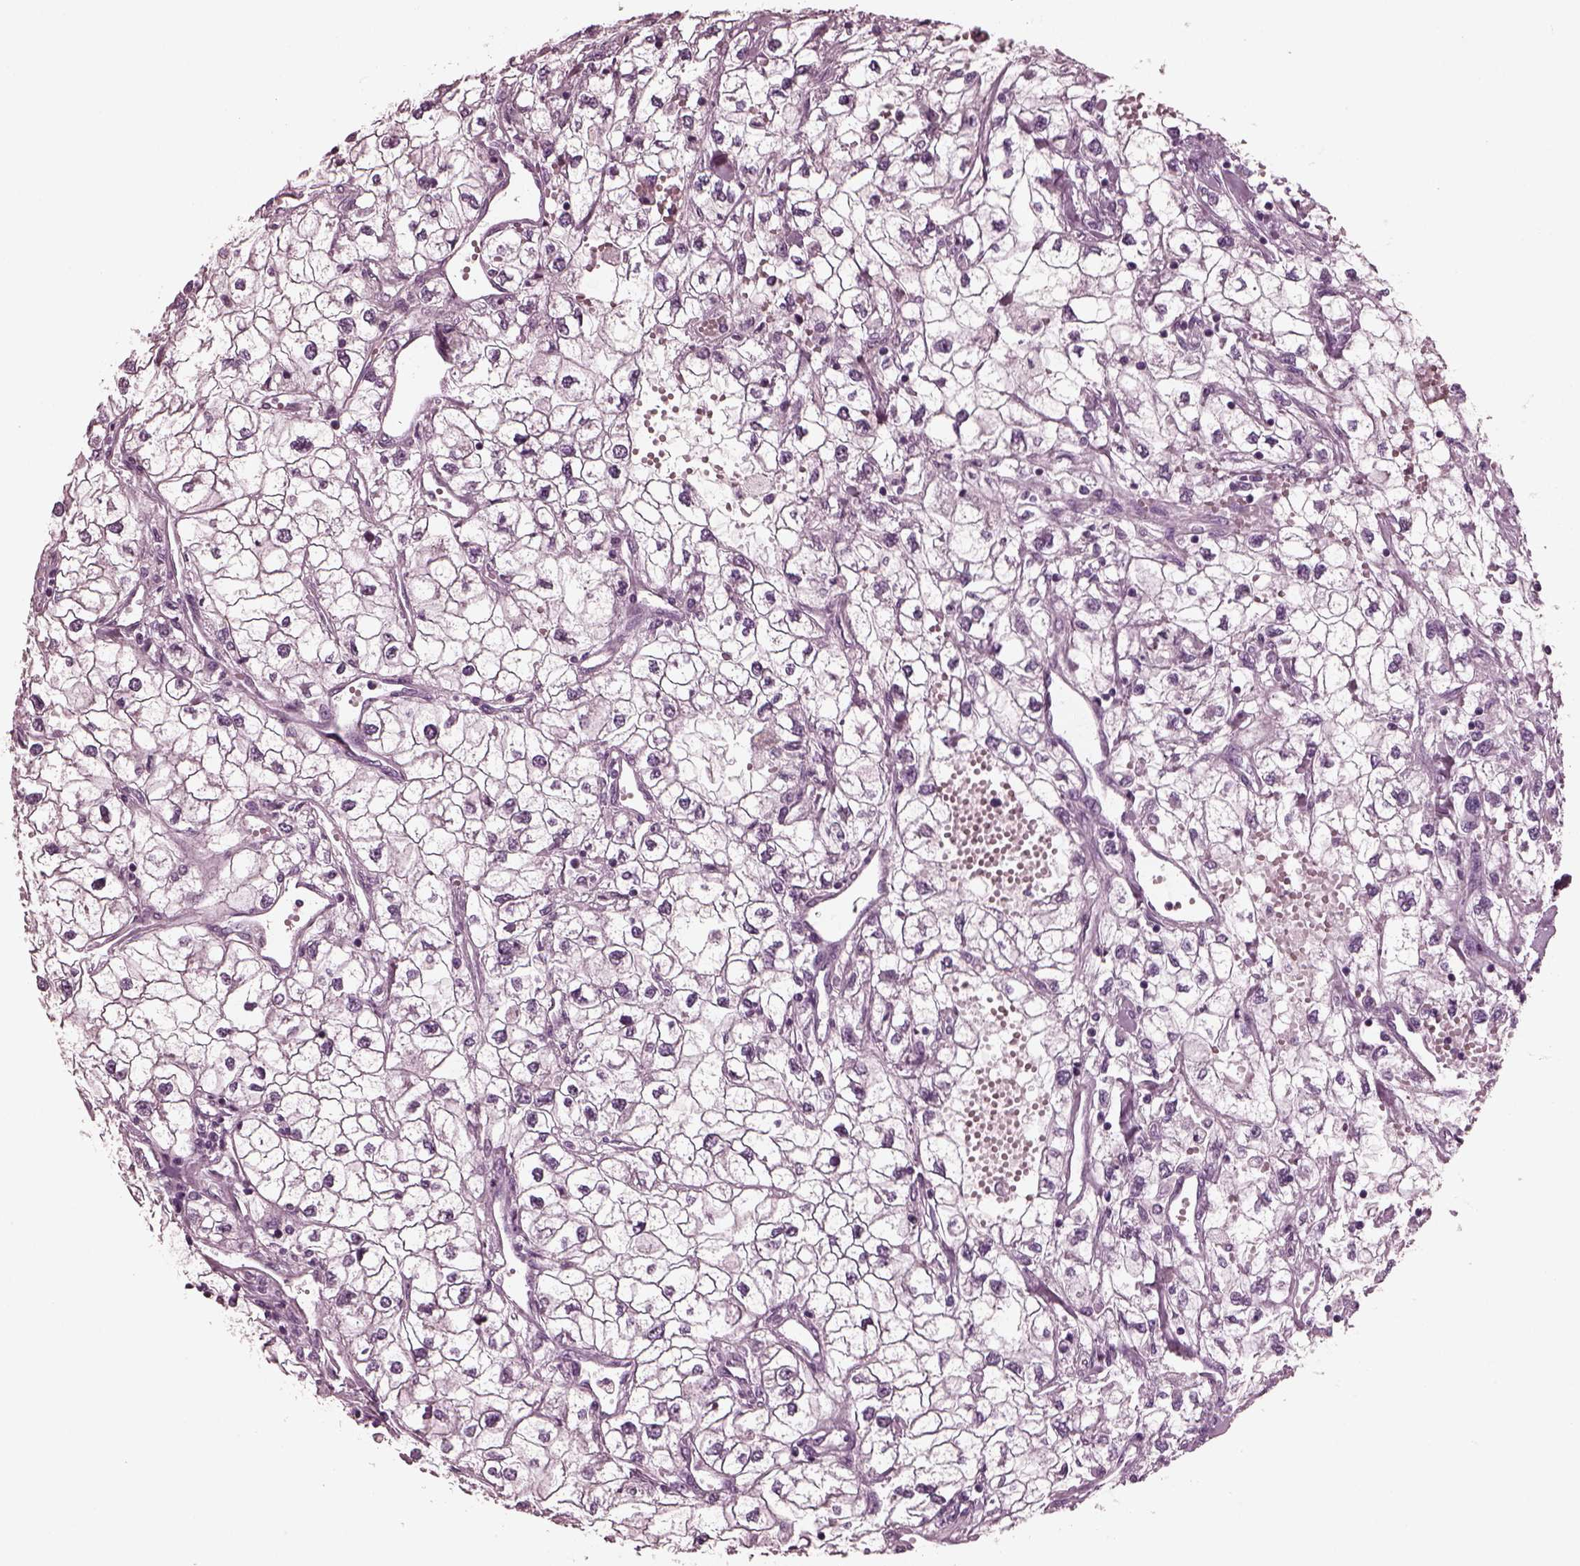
{"staining": {"intensity": "negative", "quantity": "none", "location": "none"}, "tissue": "renal cancer", "cell_type": "Tumor cells", "image_type": "cancer", "snomed": [{"axis": "morphology", "description": "Adenocarcinoma, NOS"}, {"axis": "topography", "description": "Kidney"}], "caption": "This is an immunohistochemistry (IHC) histopathology image of human renal cancer (adenocarcinoma). There is no staining in tumor cells.", "gene": "MIB2", "patient": {"sex": "male", "age": 59}}